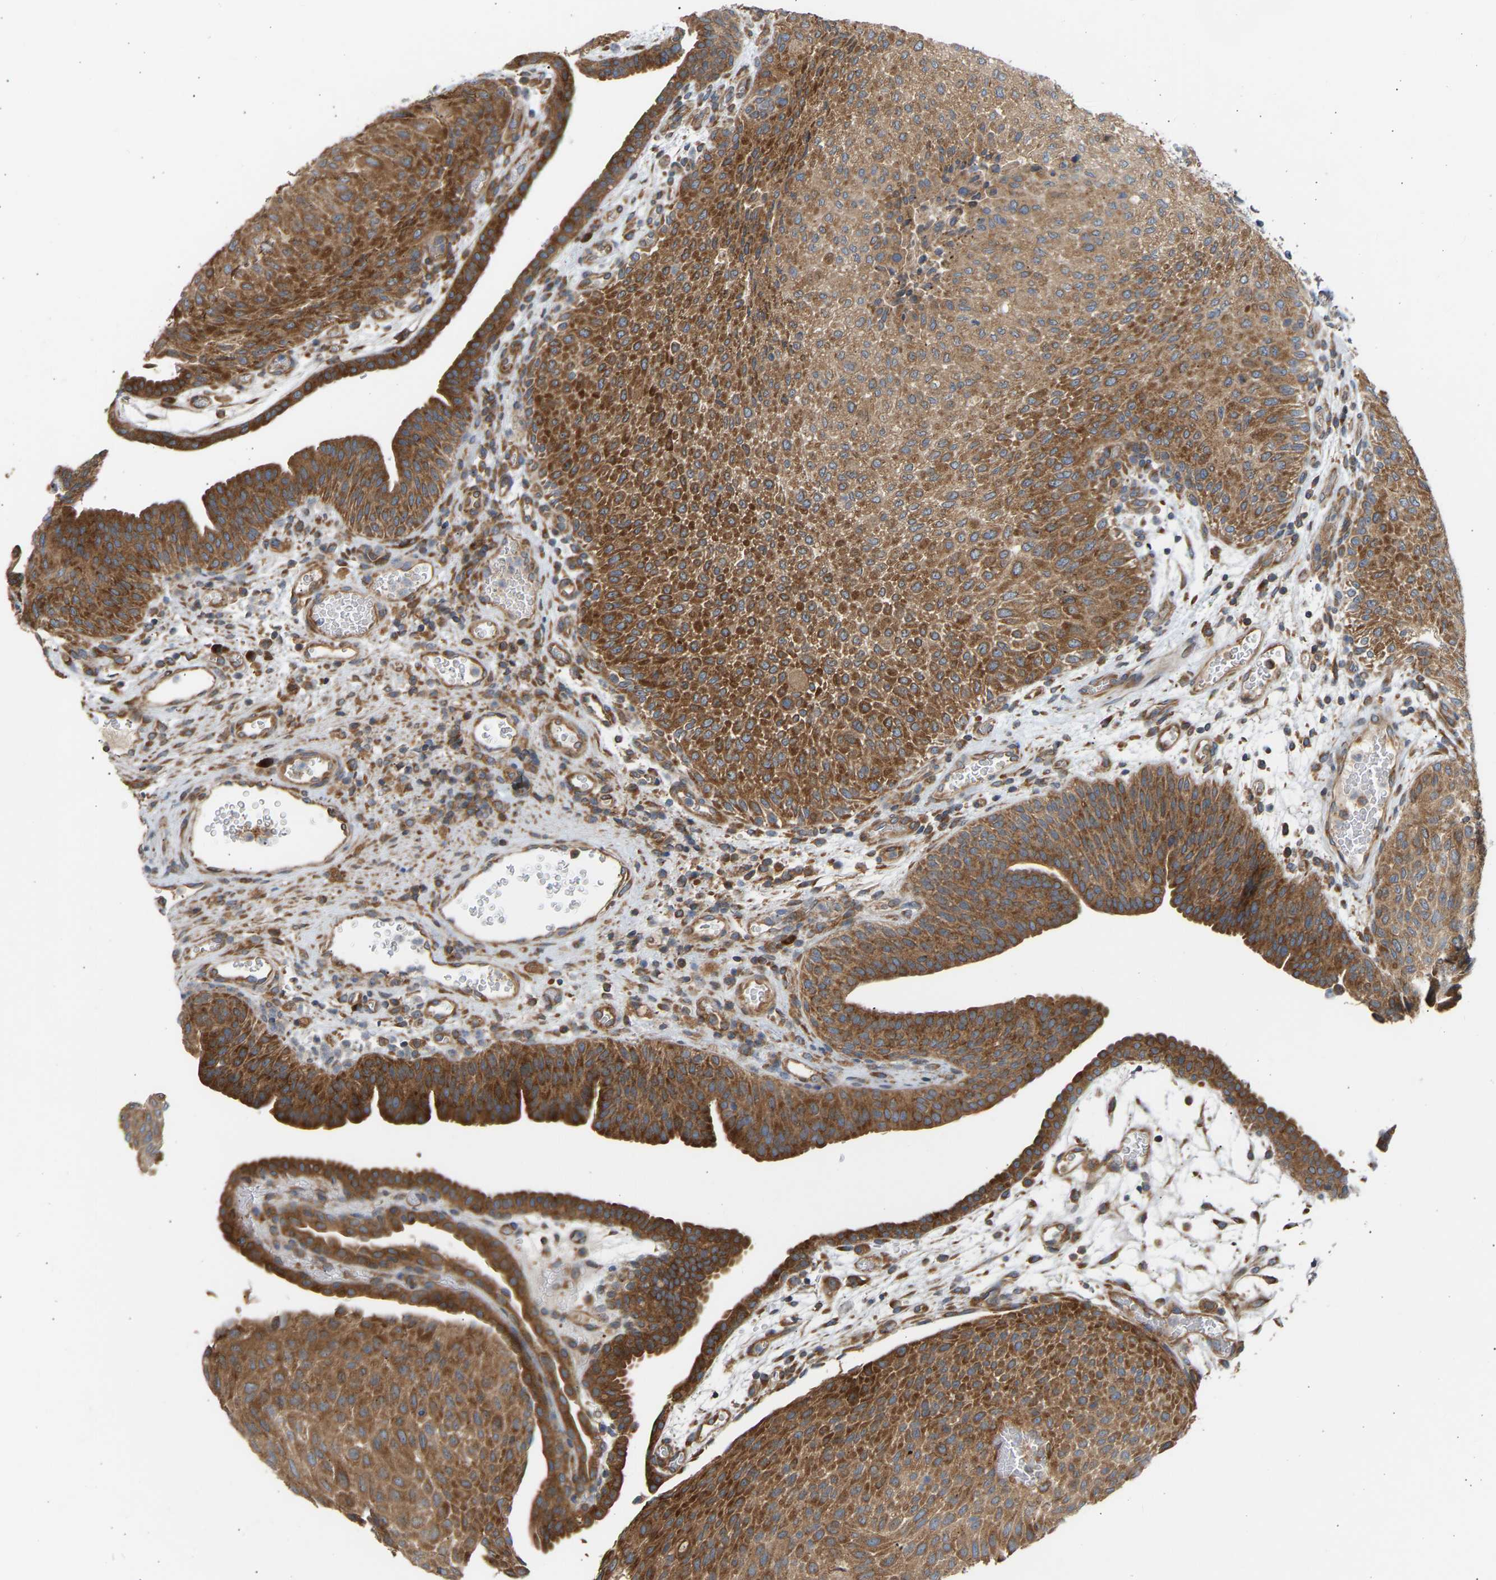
{"staining": {"intensity": "moderate", "quantity": ">75%", "location": "cytoplasmic/membranous"}, "tissue": "urothelial cancer", "cell_type": "Tumor cells", "image_type": "cancer", "snomed": [{"axis": "morphology", "description": "Urothelial carcinoma, Low grade"}, {"axis": "morphology", "description": "Urothelial carcinoma, High grade"}, {"axis": "topography", "description": "Urinary bladder"}], "caption": "The image displays staining of urothelial cancer, revealing moderate cytoplasmic/membranous protein staining (brown color) within tumor cells.", "gene": "GCN1", "patient": {"sex": "male", "age": 35}}